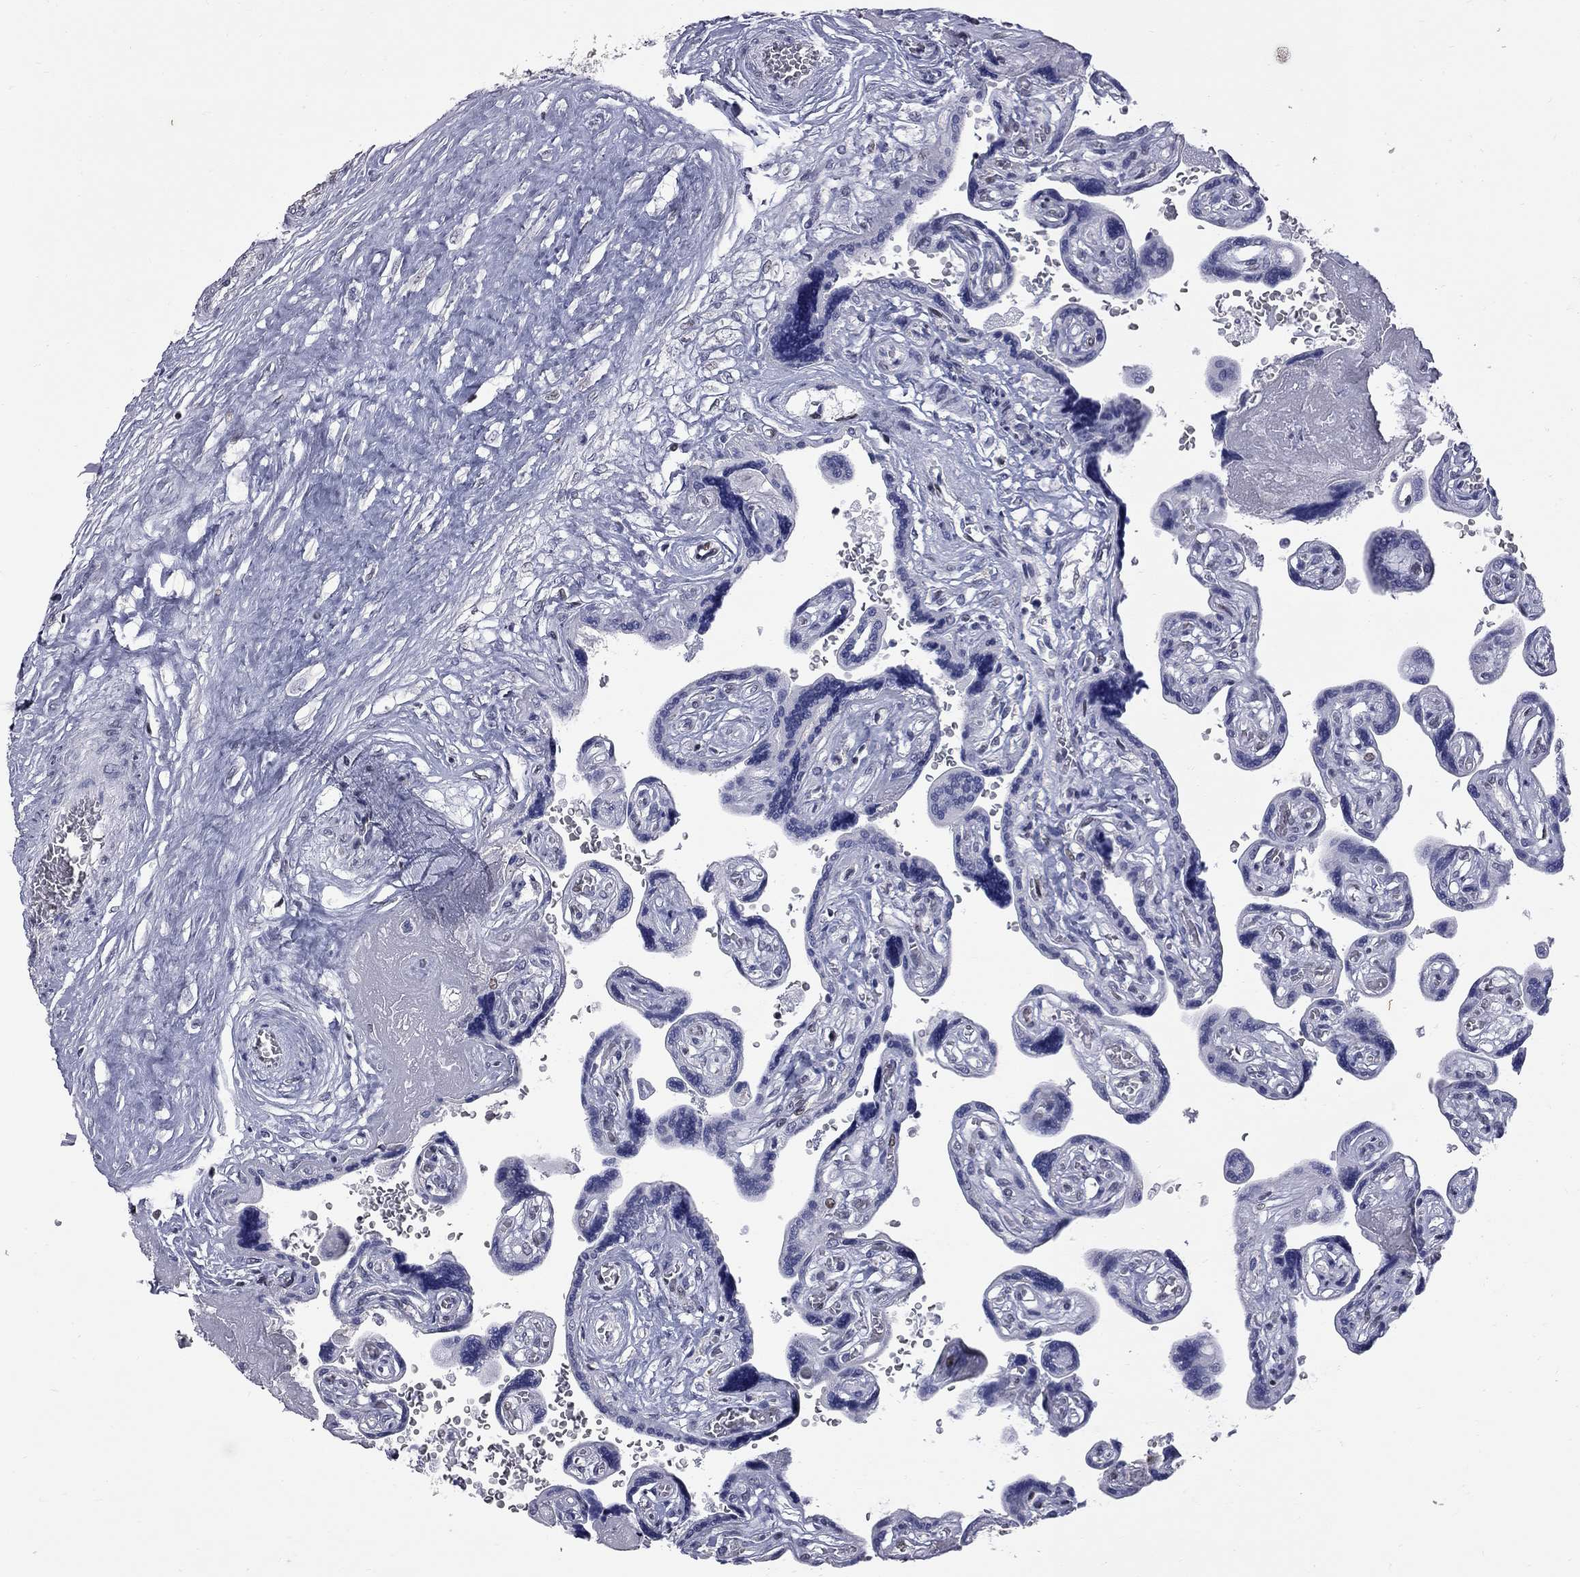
{"staining": {"intensity": "moderate", "quantity": "25%-75%", "location": "nuclear"}, "tissue": "placenta", "cell_type": "Decidual cells", "image_type": "normal", "snomed": [{"axis": "morphology", "description": "Normal tissue, NOS"}, {"axis": "topography", "description": "Placenta"}], "caption": "A histopathology image of placenta stained for a protein displays moderate nuclear brown staining in decidual cells. Nuclei are stained in blue.", "gene": "ZNF154", "patient": {"sex": "female", "age": 32}}